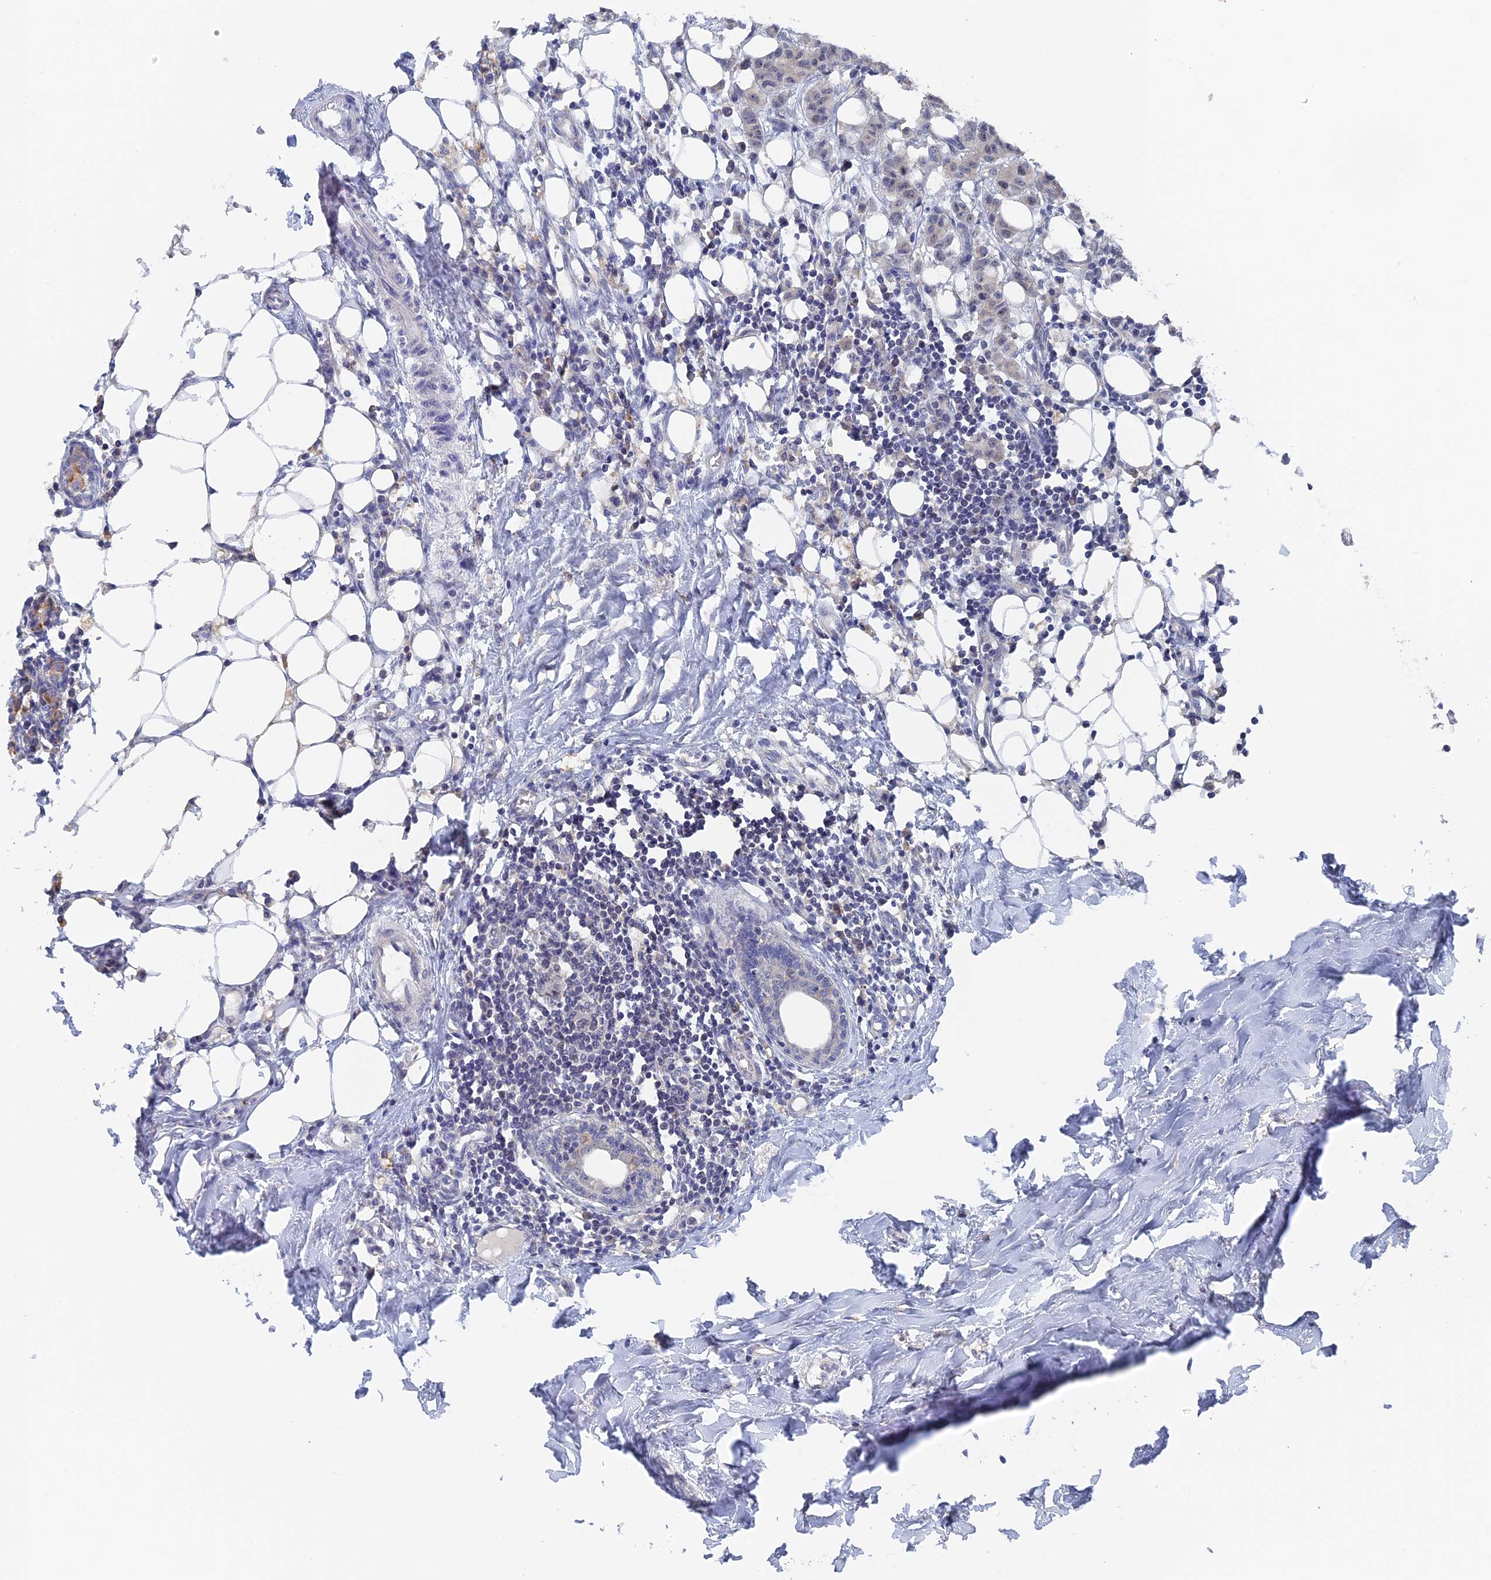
{"staining": {"intensity": "negative", "quantity": "none", "location": "none"}, "tissue": "breast cancer", "cell_type": "Tumor cells", "image_type": "cancer", "snomed": [{"axis": "morphology", "description": "Duct carcinoma"}, {"axis": "topography", "description": "Breast"}], "caption": "Immunohistochemical staining of human breast invasive ductal carcinoma reveals no significant staining in tumor cells.", "gene": "MIGA2", "patient": {"sex": "female", "age": 40}}